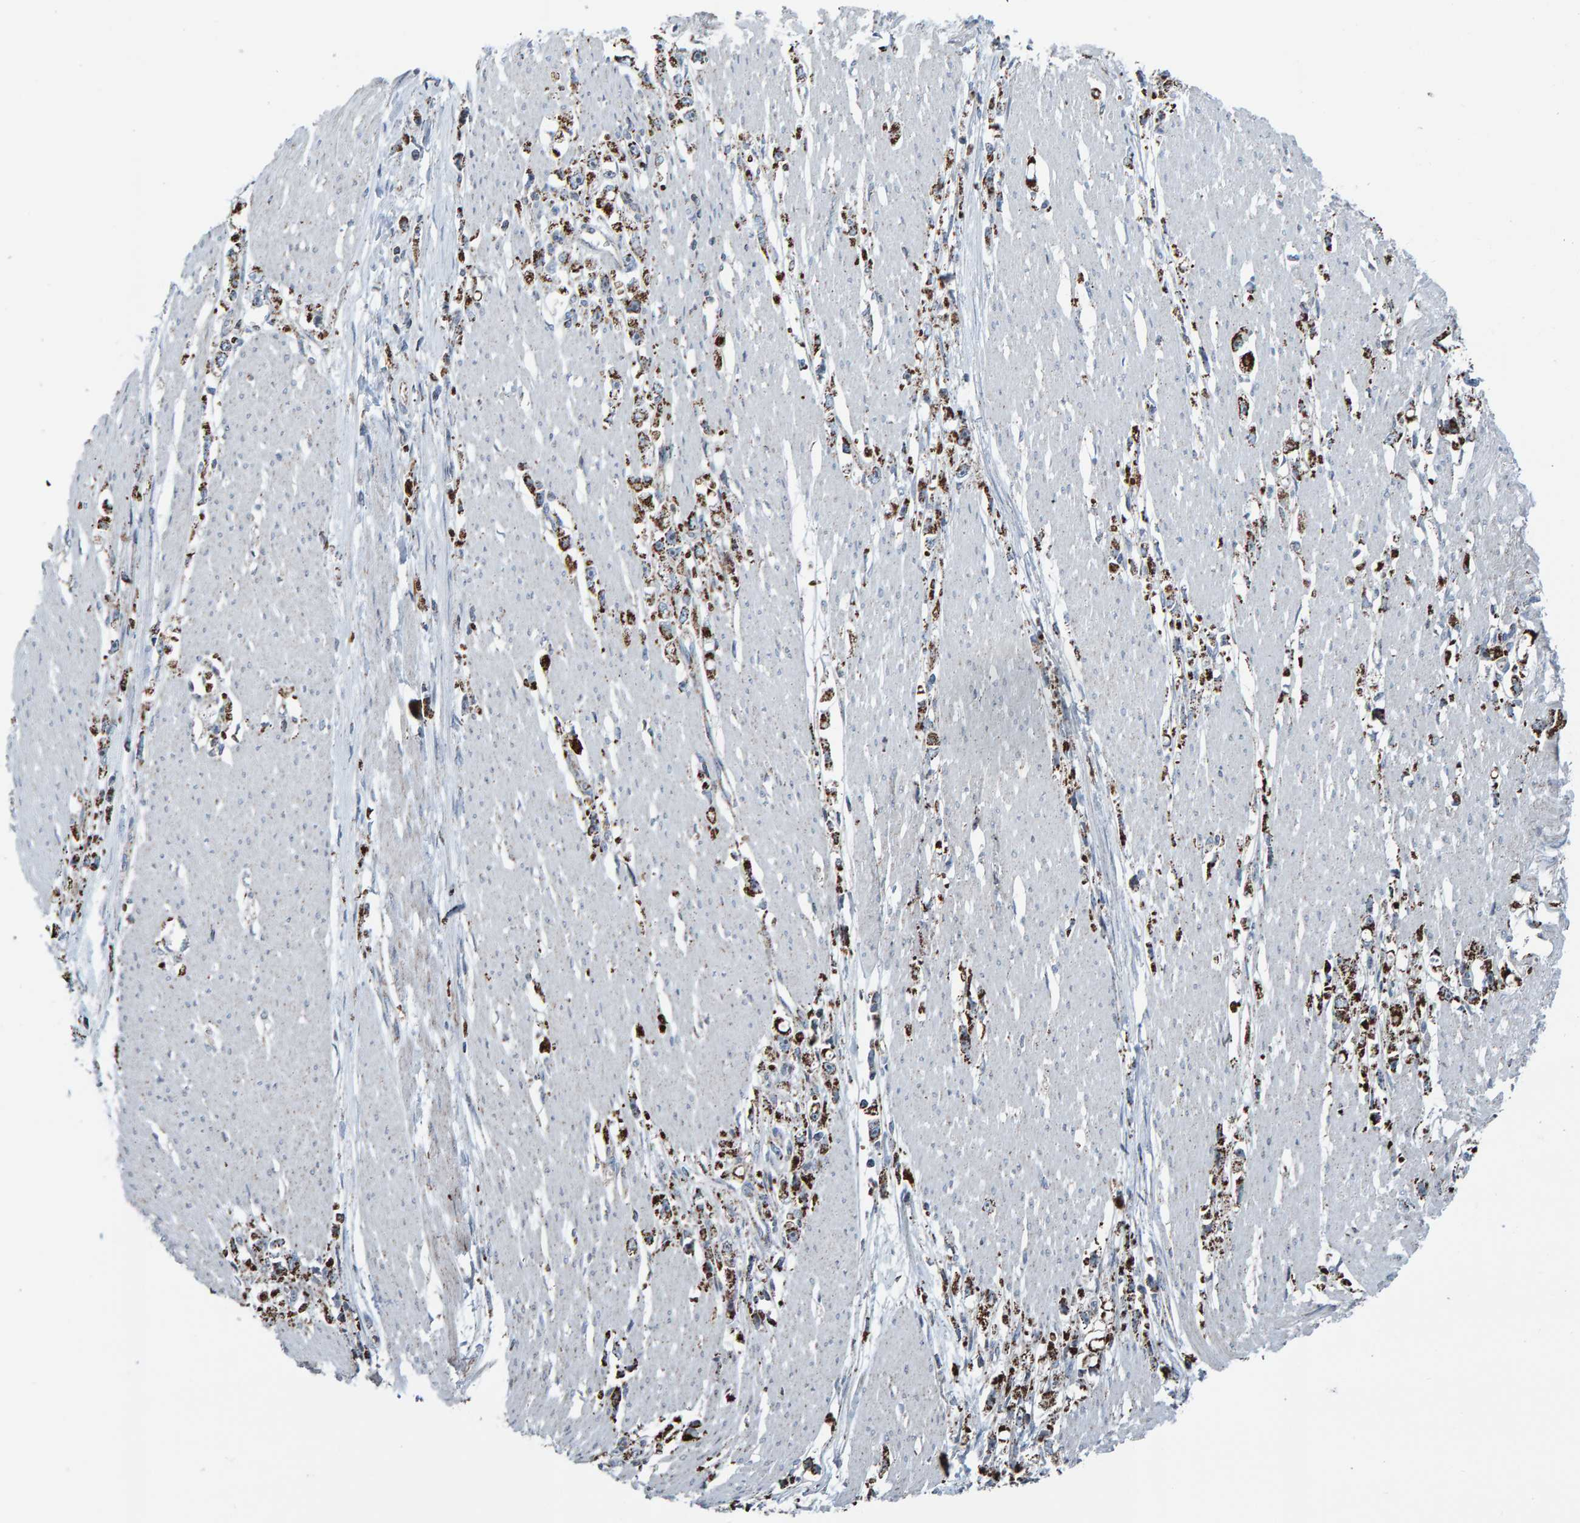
{"staining": {"intensity": "strong", "quantity": ">75%", "location": "cytoplasmic/membranous"}, "tissue": "stomach cancer", "cell_type": "Tumor cells", "image_type": "cancer", "snomed": [{"axis": "morphology", "description": "Adenocarcinoma, NOS"}, {"axis": "topography", "description": "Stomach"}], "caption": "Protein staining of adenocarcinoma (stomach) tissue demonstrates strong cytoplasmic/membranous staining in approximately >75% of tumor cells.", "gene": "ZNF48", "patient": {"sex": "female", "age": 59}}